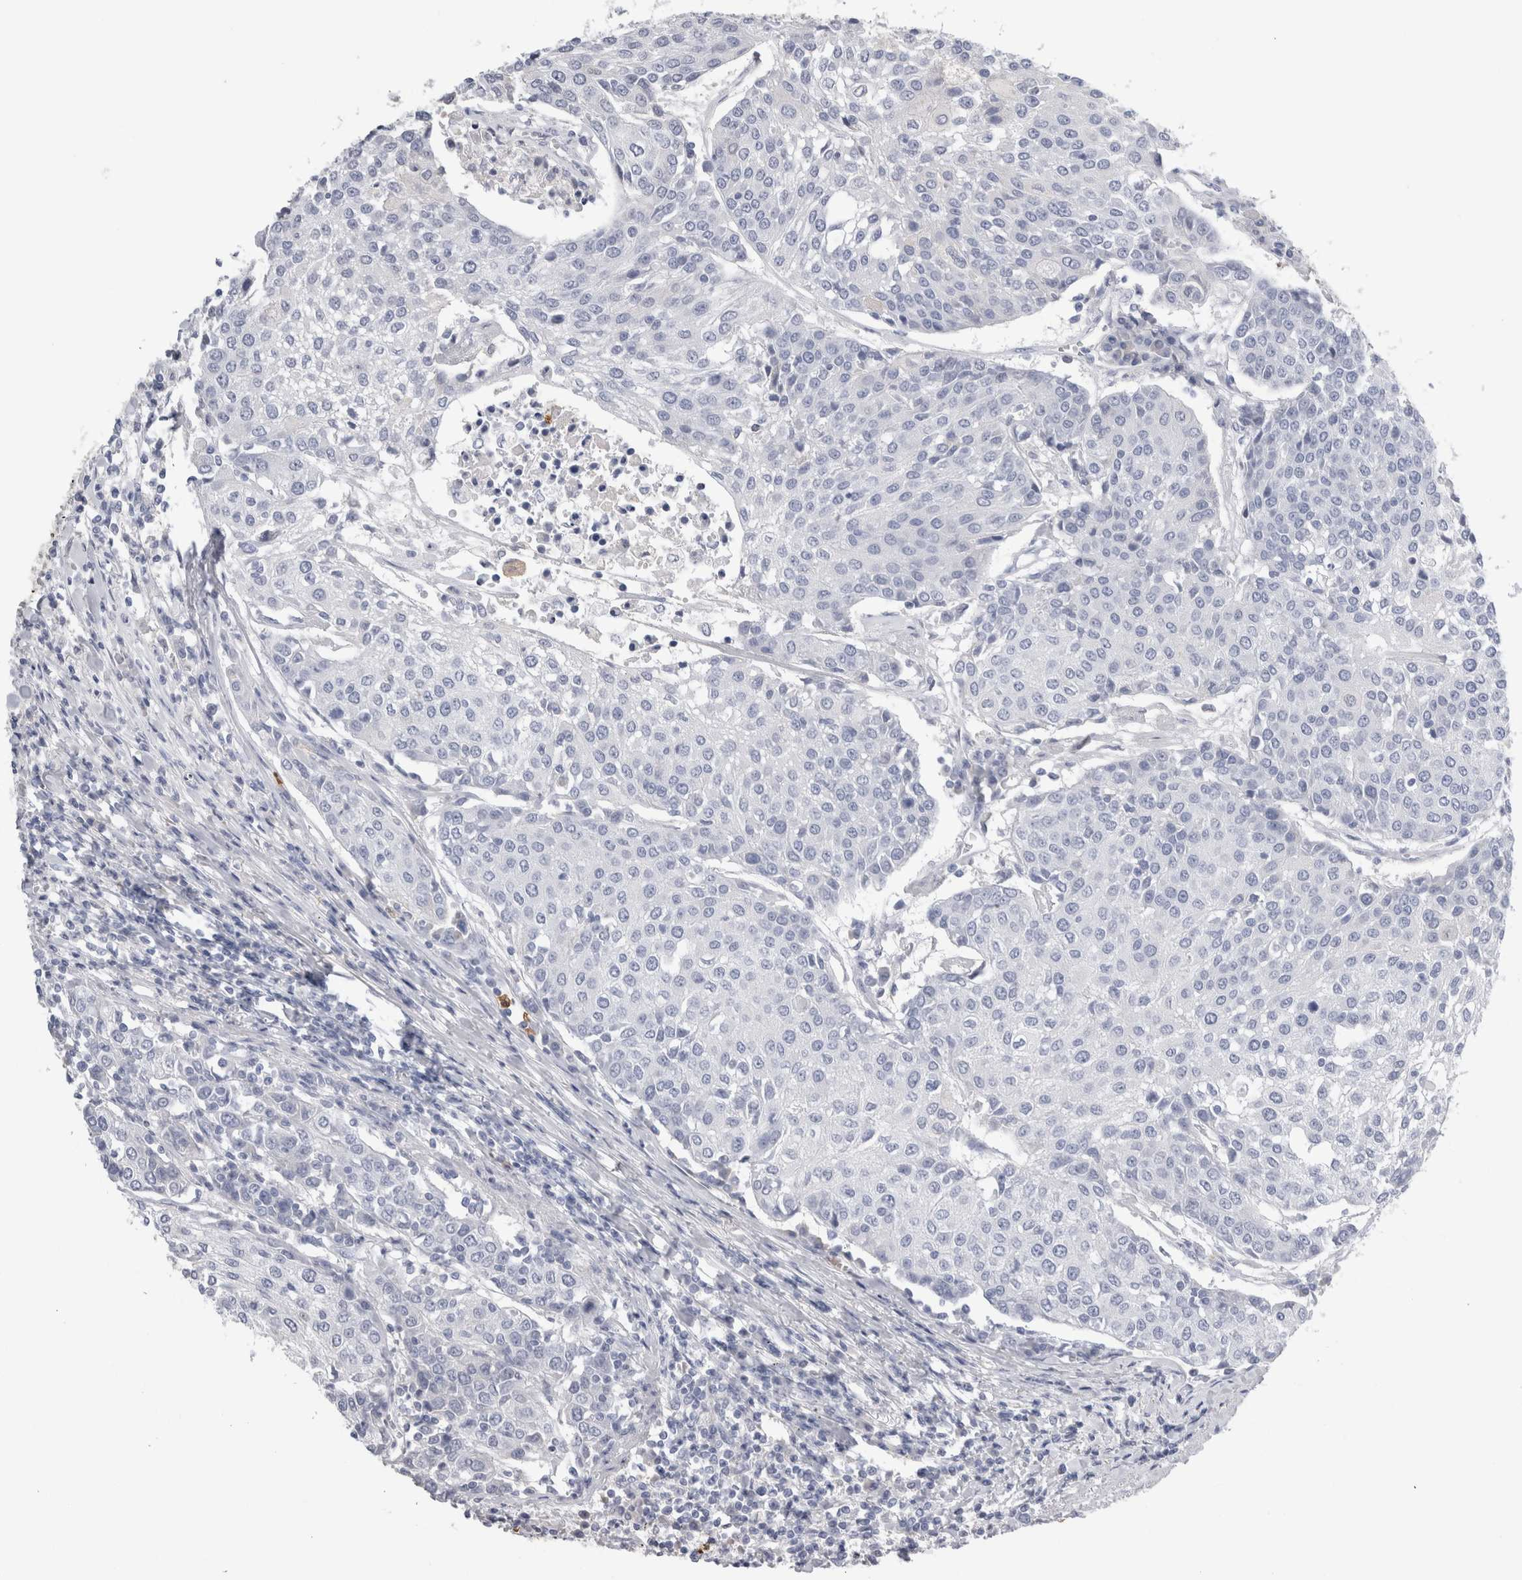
{"staining": {"intensity": "negative", "quantity": "none", "location": "none"}, "tissue": "urothelial cancer", "cell_type": "Tumor cells", "image_type": "cancer", "snomed": [{"axis": "morphology", "description": "Urothelial carcinoma, High grade"}, {"axis": "topography", "description": "Urinary bladder"}], "caption": "An immunohistochemistry image of urothelial cancer is shown. There is no staining in tumor cells of urothelial cancer. Brightfield microscopy of IHC stained with DAB (brown) and hematoxylin (blue), captured at high magnification.", "gene": "S100A12", "patient": {"sex": "female", "age": 85}}